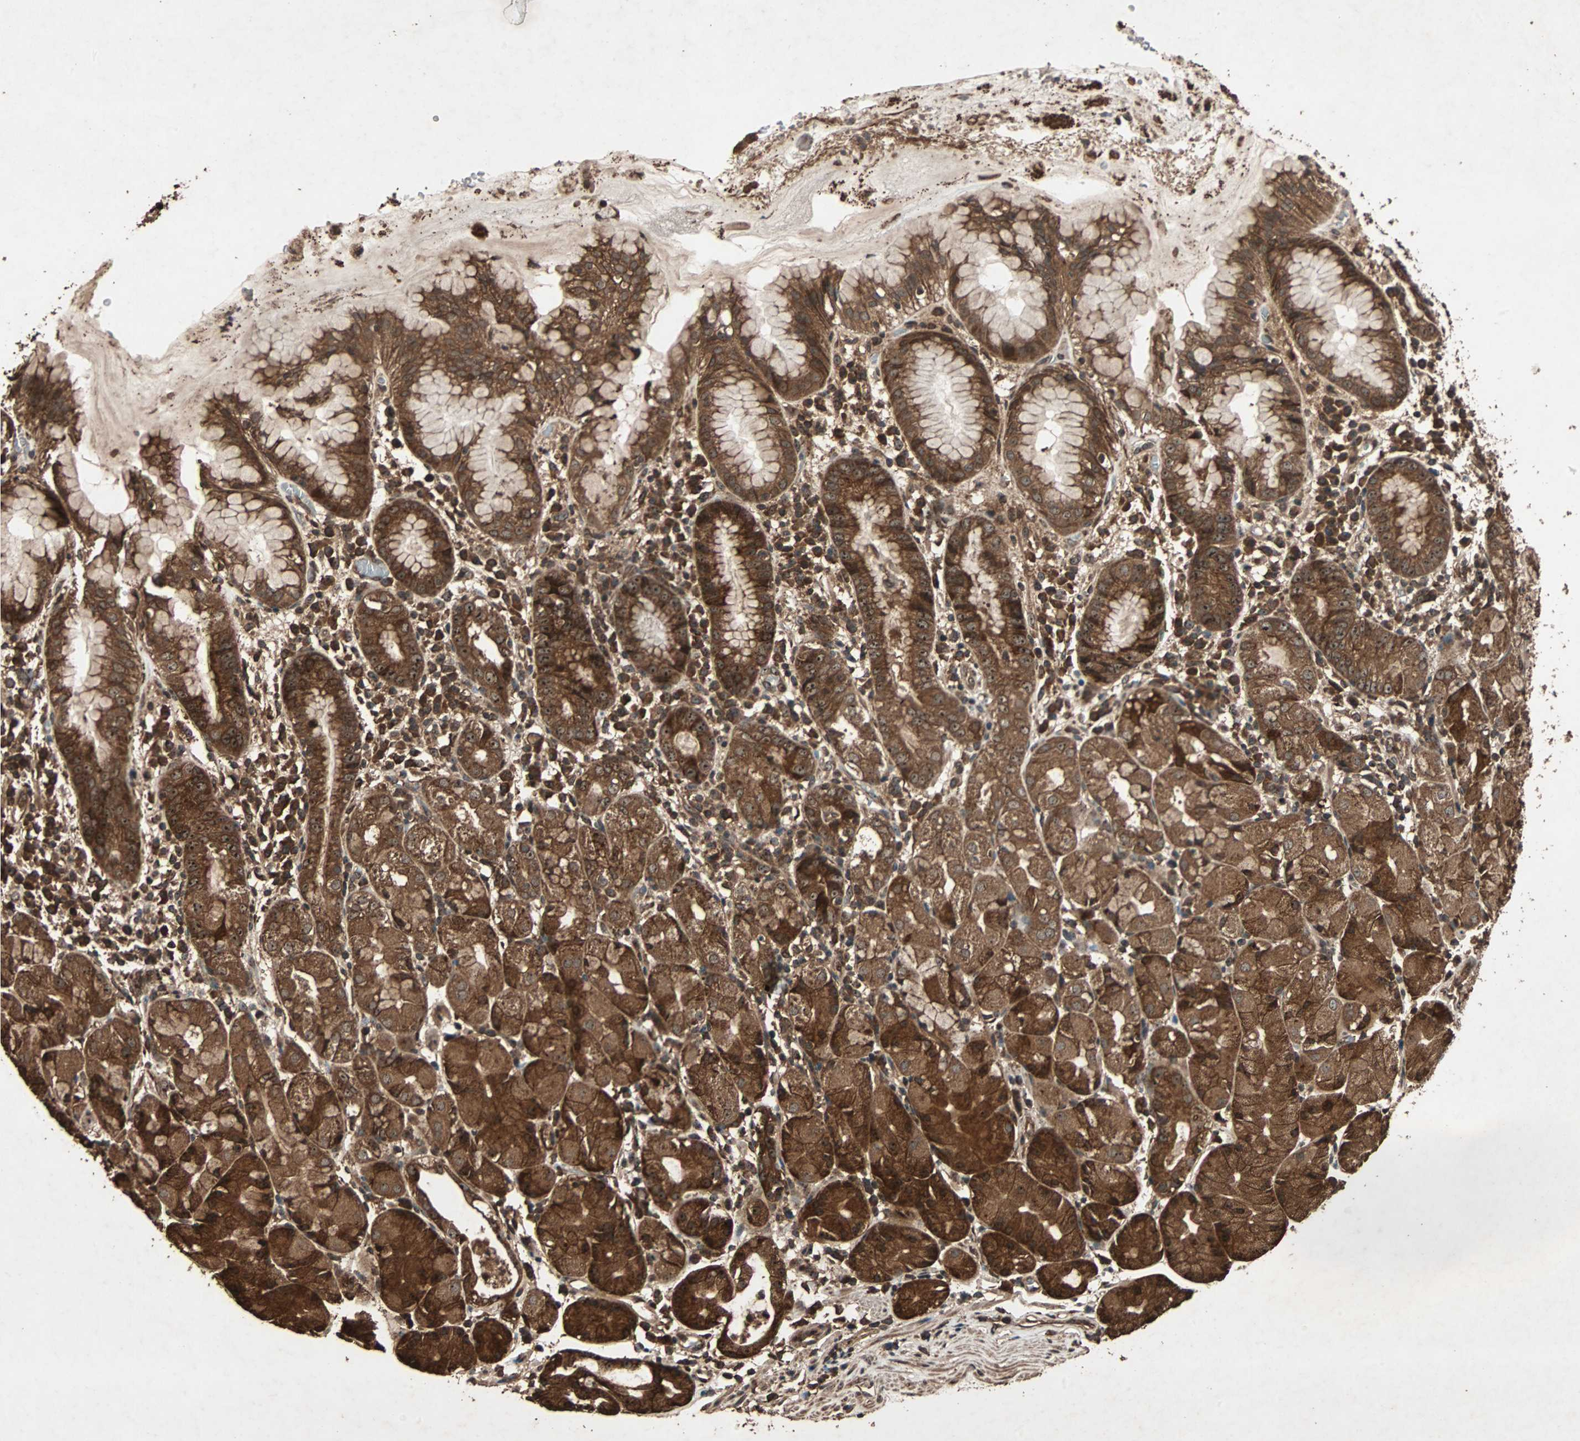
{"staining": {"intensity": "strong", "quantity": ">75%", "location": "cytoplasmic/membranous"}, "tissue": "stomach", "cell_type": "Glandular cells", "image_type": "normal", "snomed": [{"axis": "morphology", "description": "Normal tissue, NOS"}, {"axis": "topography", "description": "Stomach"}, {"axis": "topography", "description": "Stomach, lower"}], "caption": "Immunohistochemical staining of benign stomach displays high levels of strong cytoplasmic/membranous expression in approximately >75% of glandular cells. The staining was performed using DAB to visualize the protein expression in brown, while the nuclei were stained in blue with hematoxylin (Magnification: 20x).", "gene": "LAMTOR5", "patient": {"sex": "female", "age": 75}}